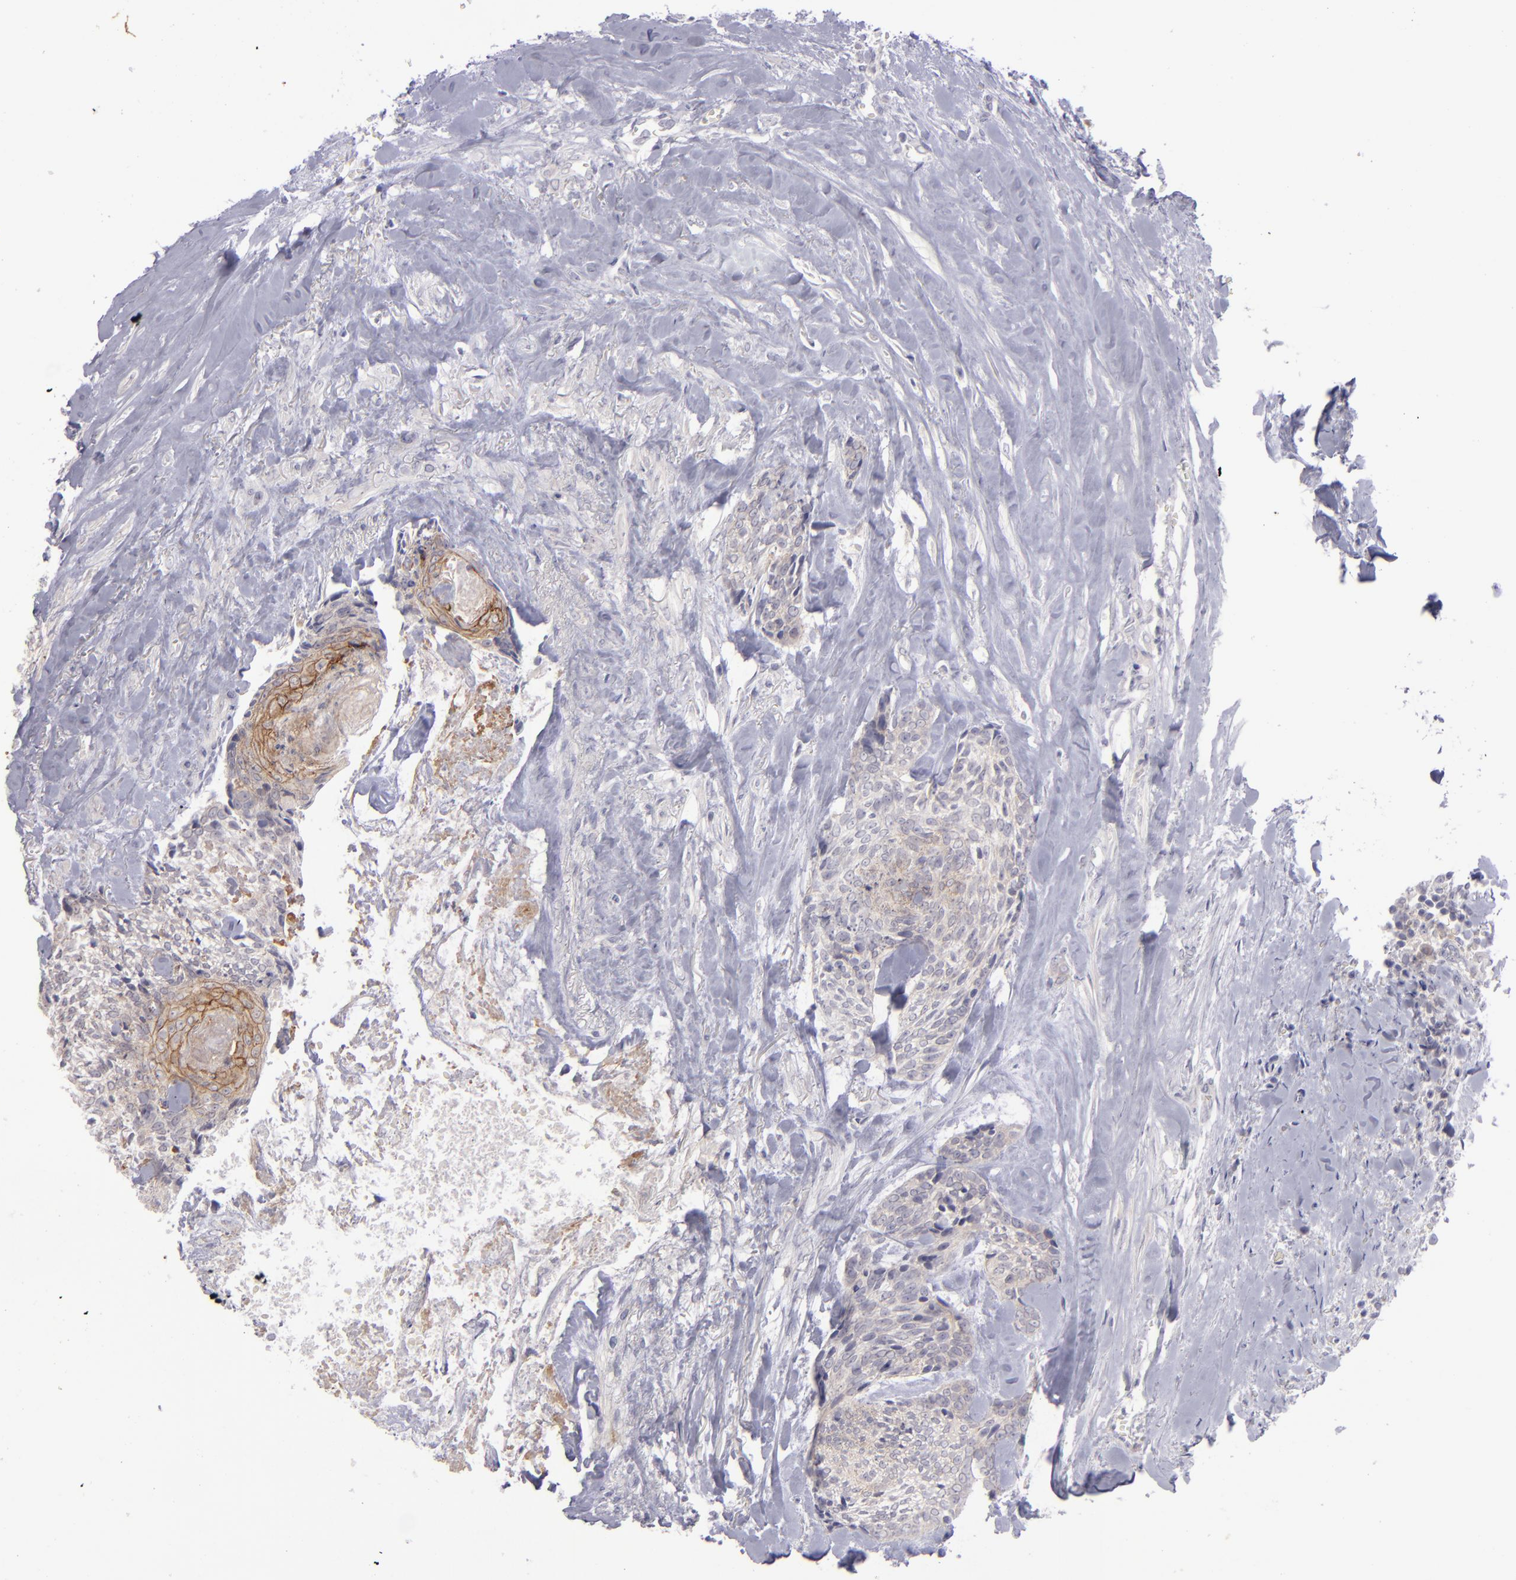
{"staining": {"intensity": "moderate", "quantity": "25%-75%", "location": "cytoplasmic/membranous"}, "tissue": "head and neck cancer", "cell_type": "Tumor cells", "image_type": "cancer", "snomed": [{"axis": "morphology", "description": "Squamous cell carcinoma, NOS"}, {"axis": "topography", "description": "Salivary gland"}, {"axis": "topography", "description": "Head-Neck"}], "caption": "Protein expression analysis of human head and neck cancer (squamous cell carcinoma) reveals moderate cytoplasmic/membranous staining in approximately 25%-75% of tumor cells.", "gene": "EVPL", "patient": {"sex": "male", "age": 70}}